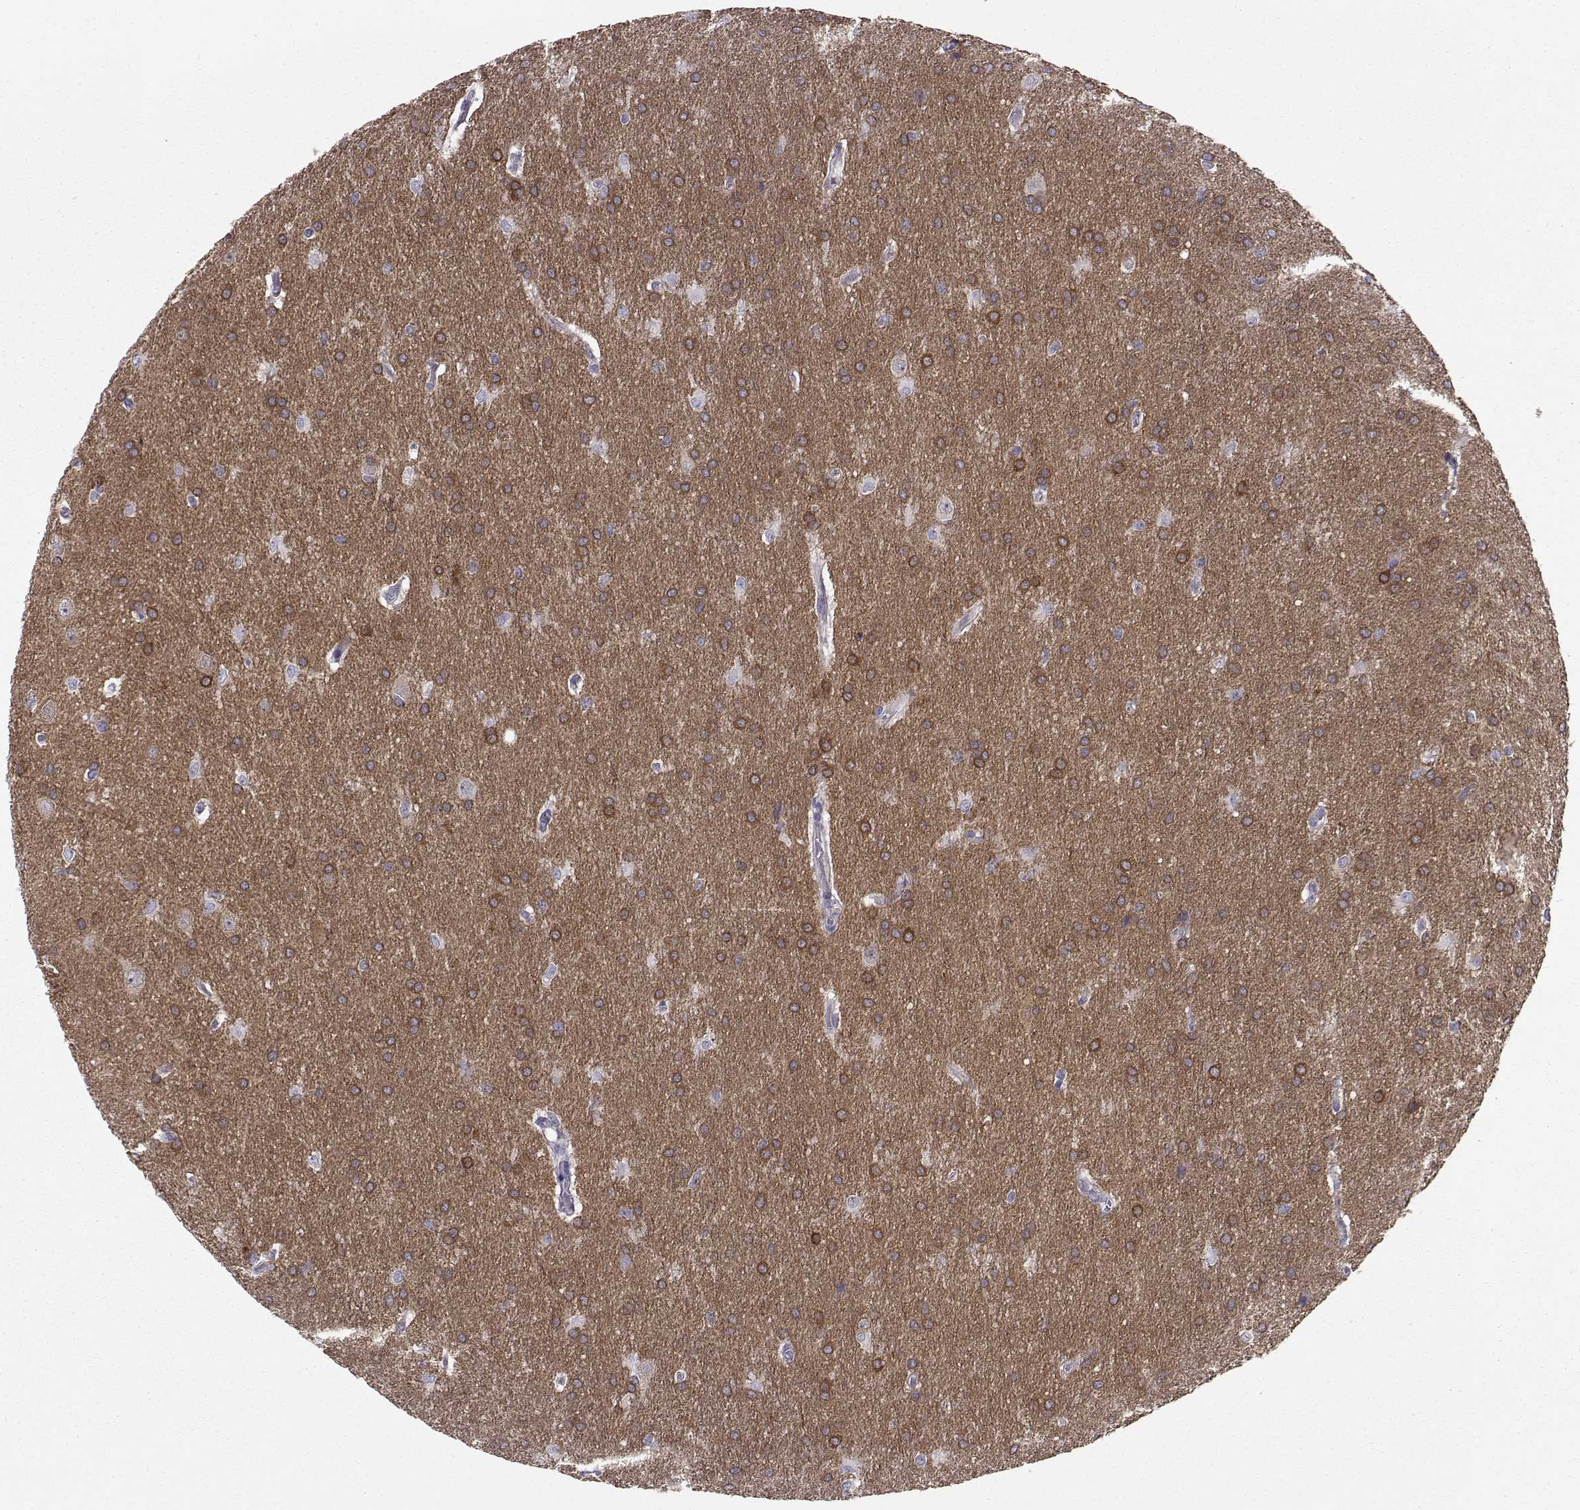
{"staining": {"intensity": "strong", "quantity": "25%-75%", "location": "cytoplasmic/membranous"}, "tissue": "glioma", "cell_type": "Tumor cells", "image_type": "cancer", "snomed": [{"axis": "morphology", "description": "Glioma, malignant, Low grade"}, {"axis": "topography", "description": "Brain"}], "caption": "Malignant glioma (low-grade) tissue demonstrates strong cytoplasmic/membranous positivity in approximately 25%-75% of tumor cells, visualized by immunohistochemistry. (Brightfield microscopy of DAB IHC at high magnification).", "gene": "PEX5L", "patient": {"sex": "female", "age": 32}}